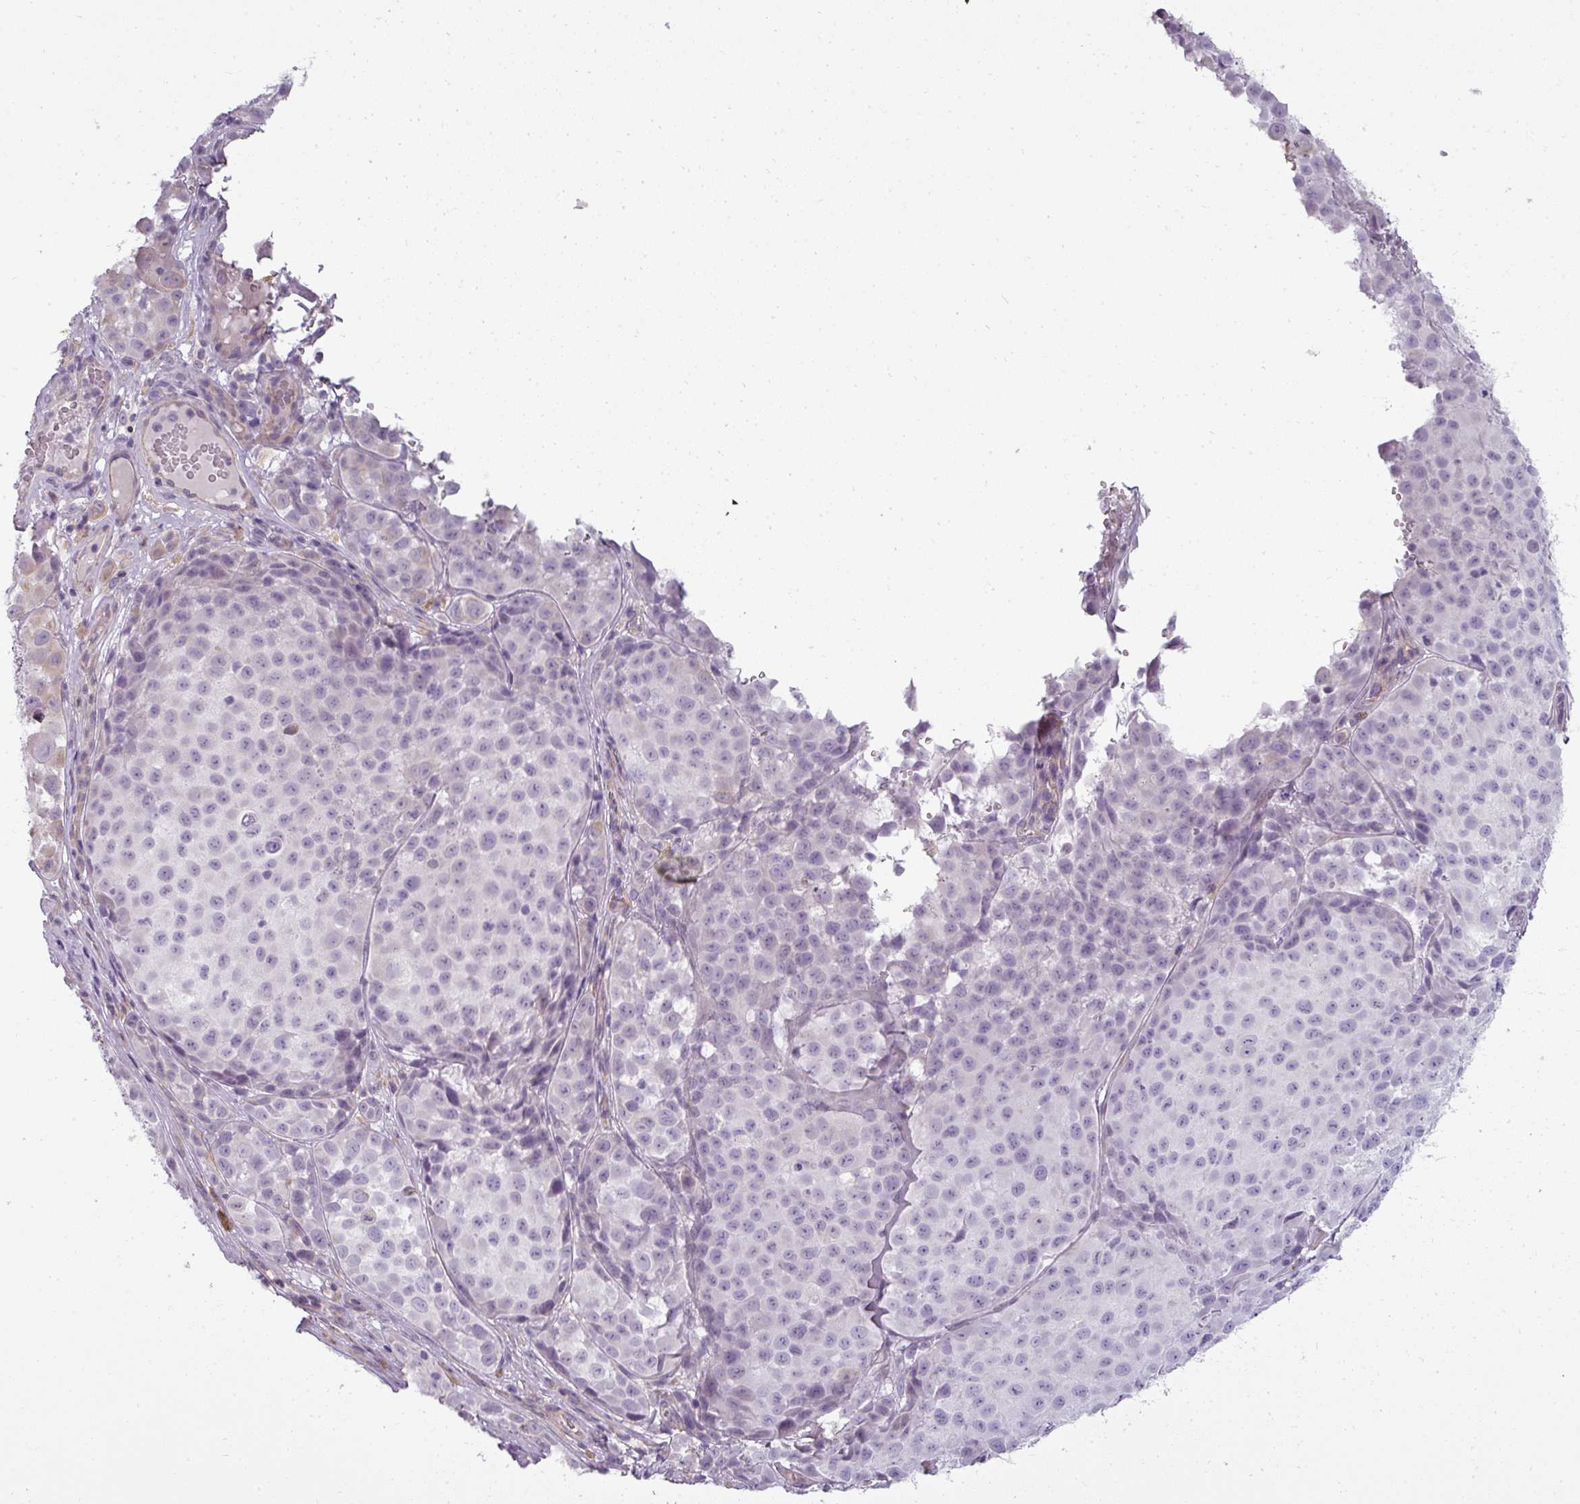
{"staining": {"intensity": "negative", "quantity": "none", "location": "none"}, "tissue": "melanoma", "cell_type": "Tumor cells", "image_type": "cancer", "snomed": [{"axis": "morphology", "description": "Malignant melanoma, NOS"}, {"axis": "topography", "description": "Skin"}], "caption": "Protein analysis of melanoma shows no significant positivity in tumor cells. The staining is performed using DAB brown chromogen with nuclei counter-stained in using hematoxylin.", "gene": "ASB1", "patient": {"sex": "male", "age": 64}}